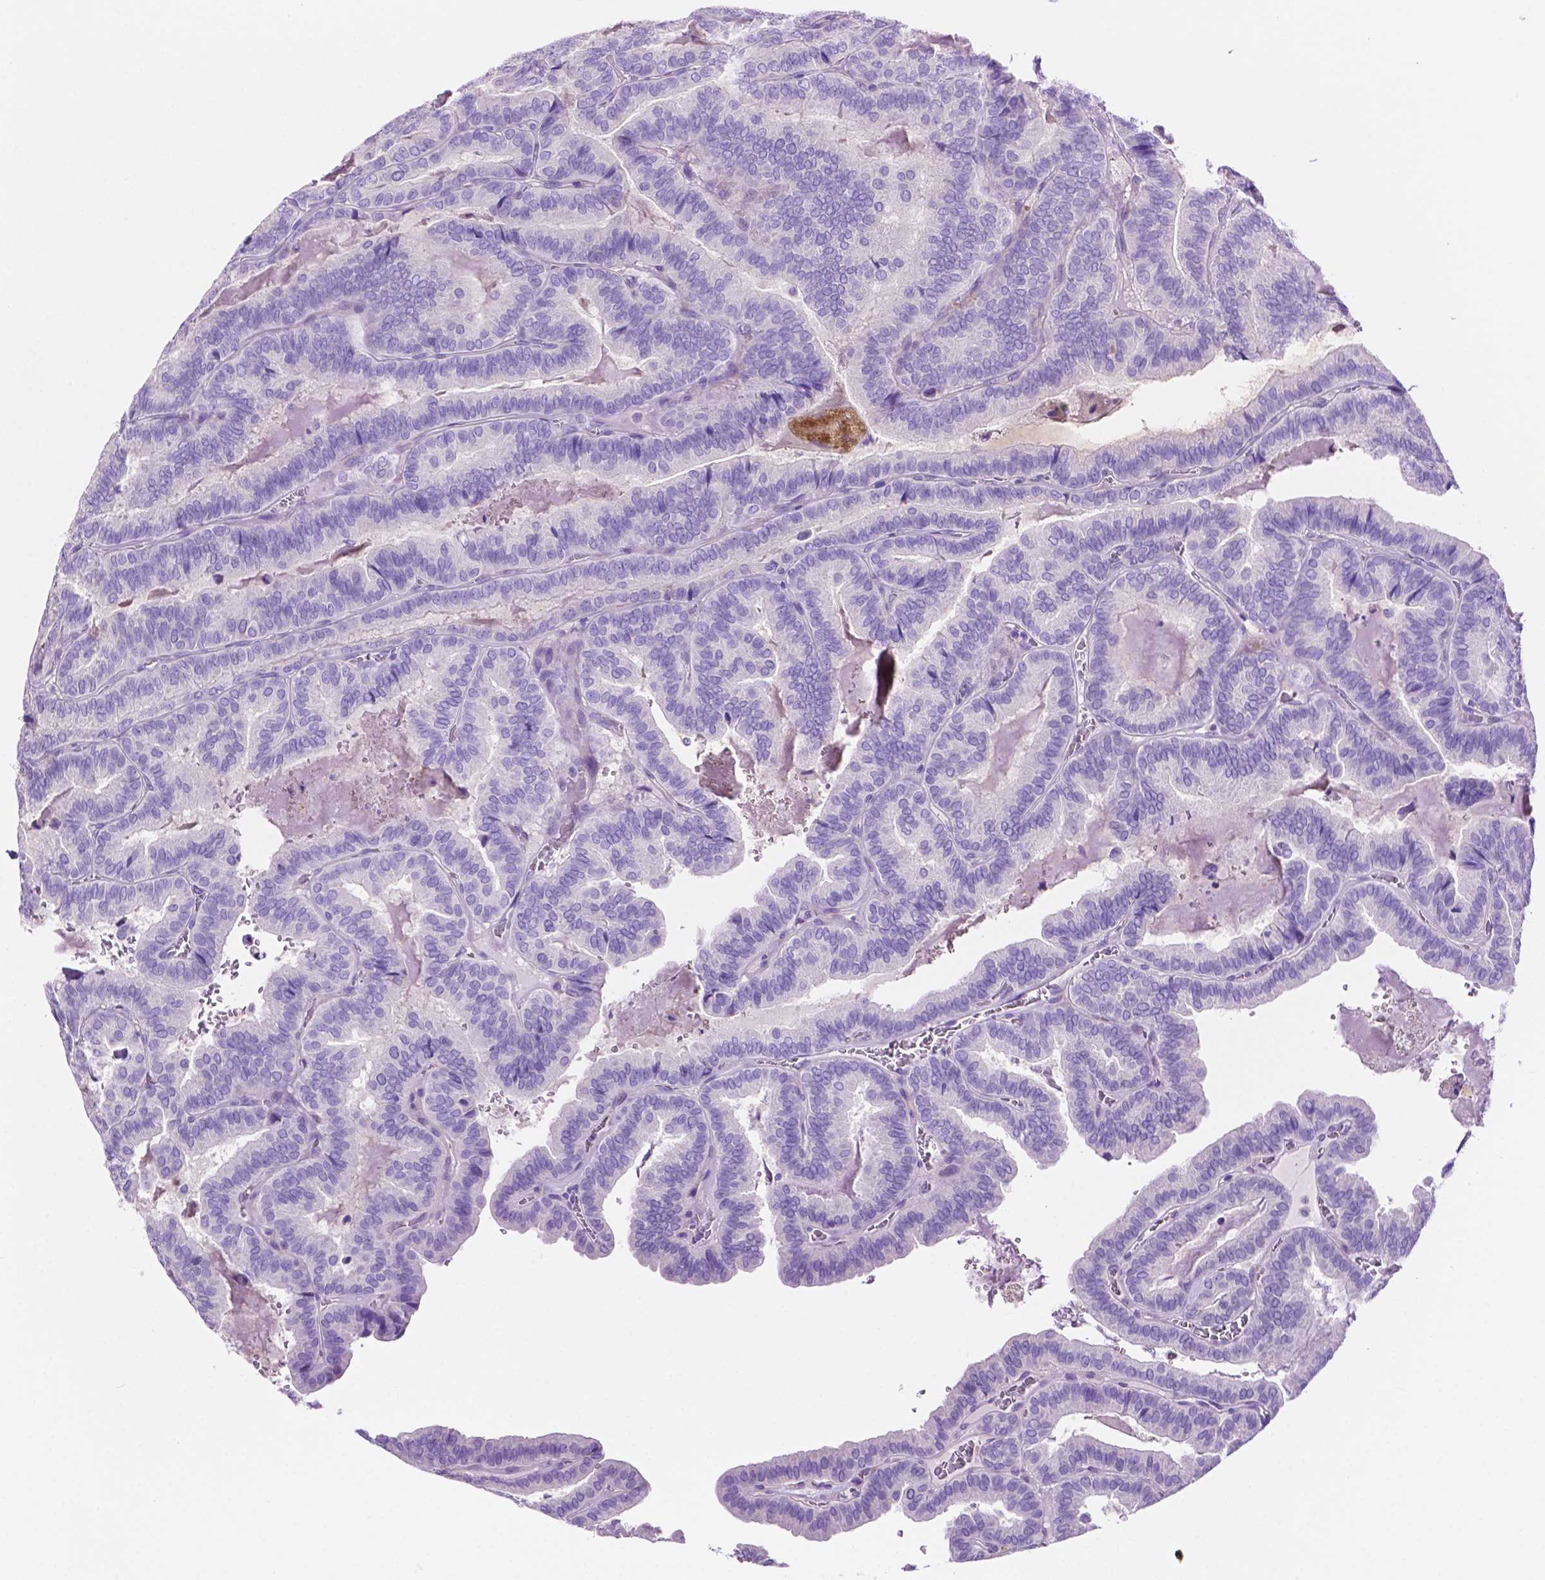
{"staining": {"intensity": "negative", "quantity": "none", "location": "none"}, "tissue": "thyroid cancer", "cell_type": "Tumor cells", "image_type": "cancer", "snomed": [{"axis": "morphology", "description": "Papillary adenocarcinoma, NOS"}, {"axis": "topography", "description": "Thyroid gland"}], "caption": "This is a image of immunohistochemistry (IHC) staining of thyroid papillary adenocarcinoma, which shows no positivity in tumor cells.", "gene": "IGFN1", "patient": {"sex": "female", "age": 75}}